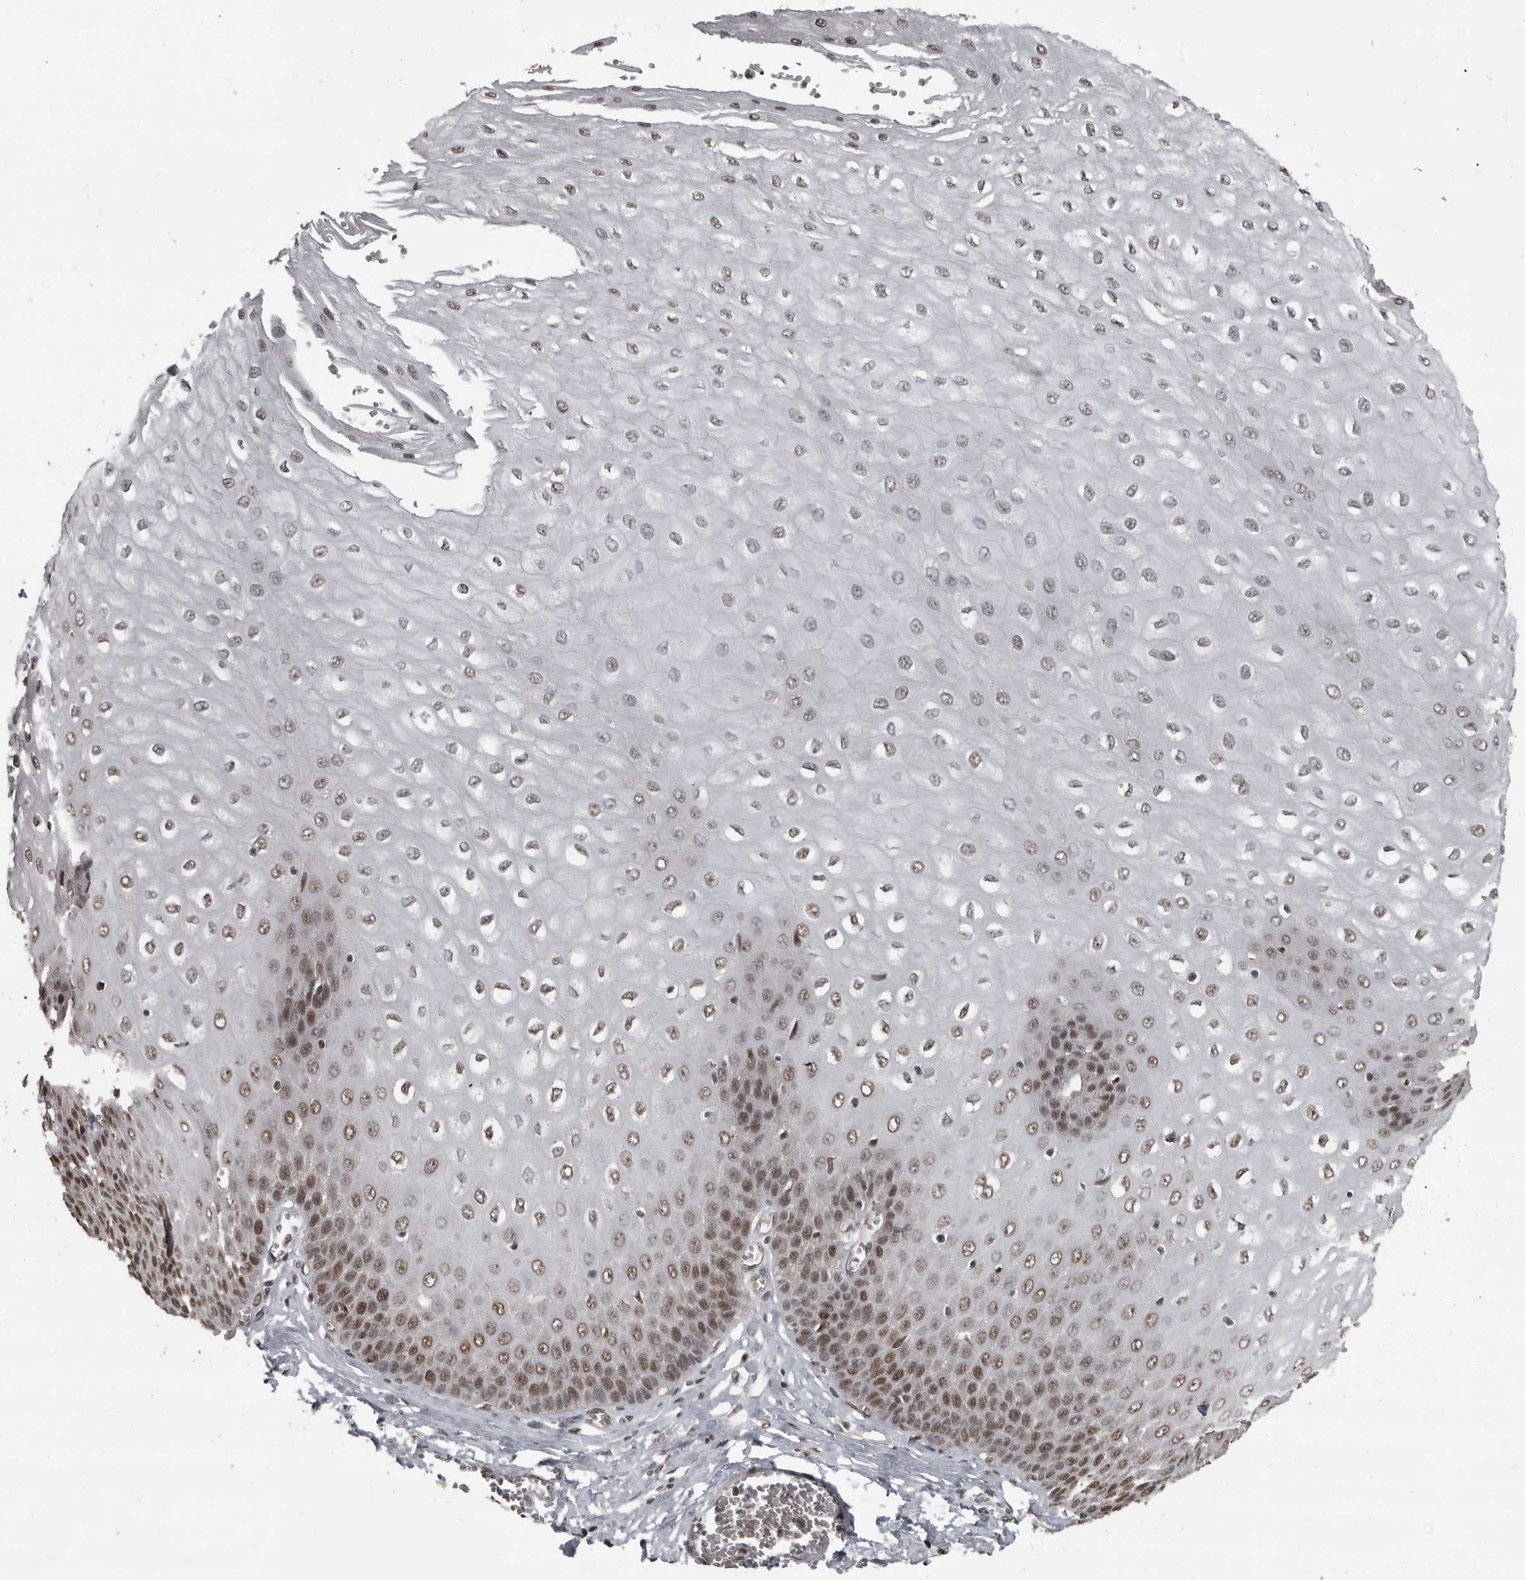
{"staining": {"intensity": "strong", "quantity": "25%-75%", "location": "nuclear"}, "tissue": "esophagus", "cell_type": "Squamous epithelial cells", "image_type": "normal", "snomed": [{"axis": "morphology", "description": "Normal tissue, NOS"}, {"axis": "topography", "description": "Esophagus"}], "caption": "Brown immunohistochemical staining in benign esophagus demonstrates strong nuclear positivity in approximately 25%-75% of squamous epithelial cells. Immunohistochemistry (ihc) stains the protein in brown and the nuclei are stained blue.", "gene": "CHD1L", "patient": {"sex": "male", "age": 60}}